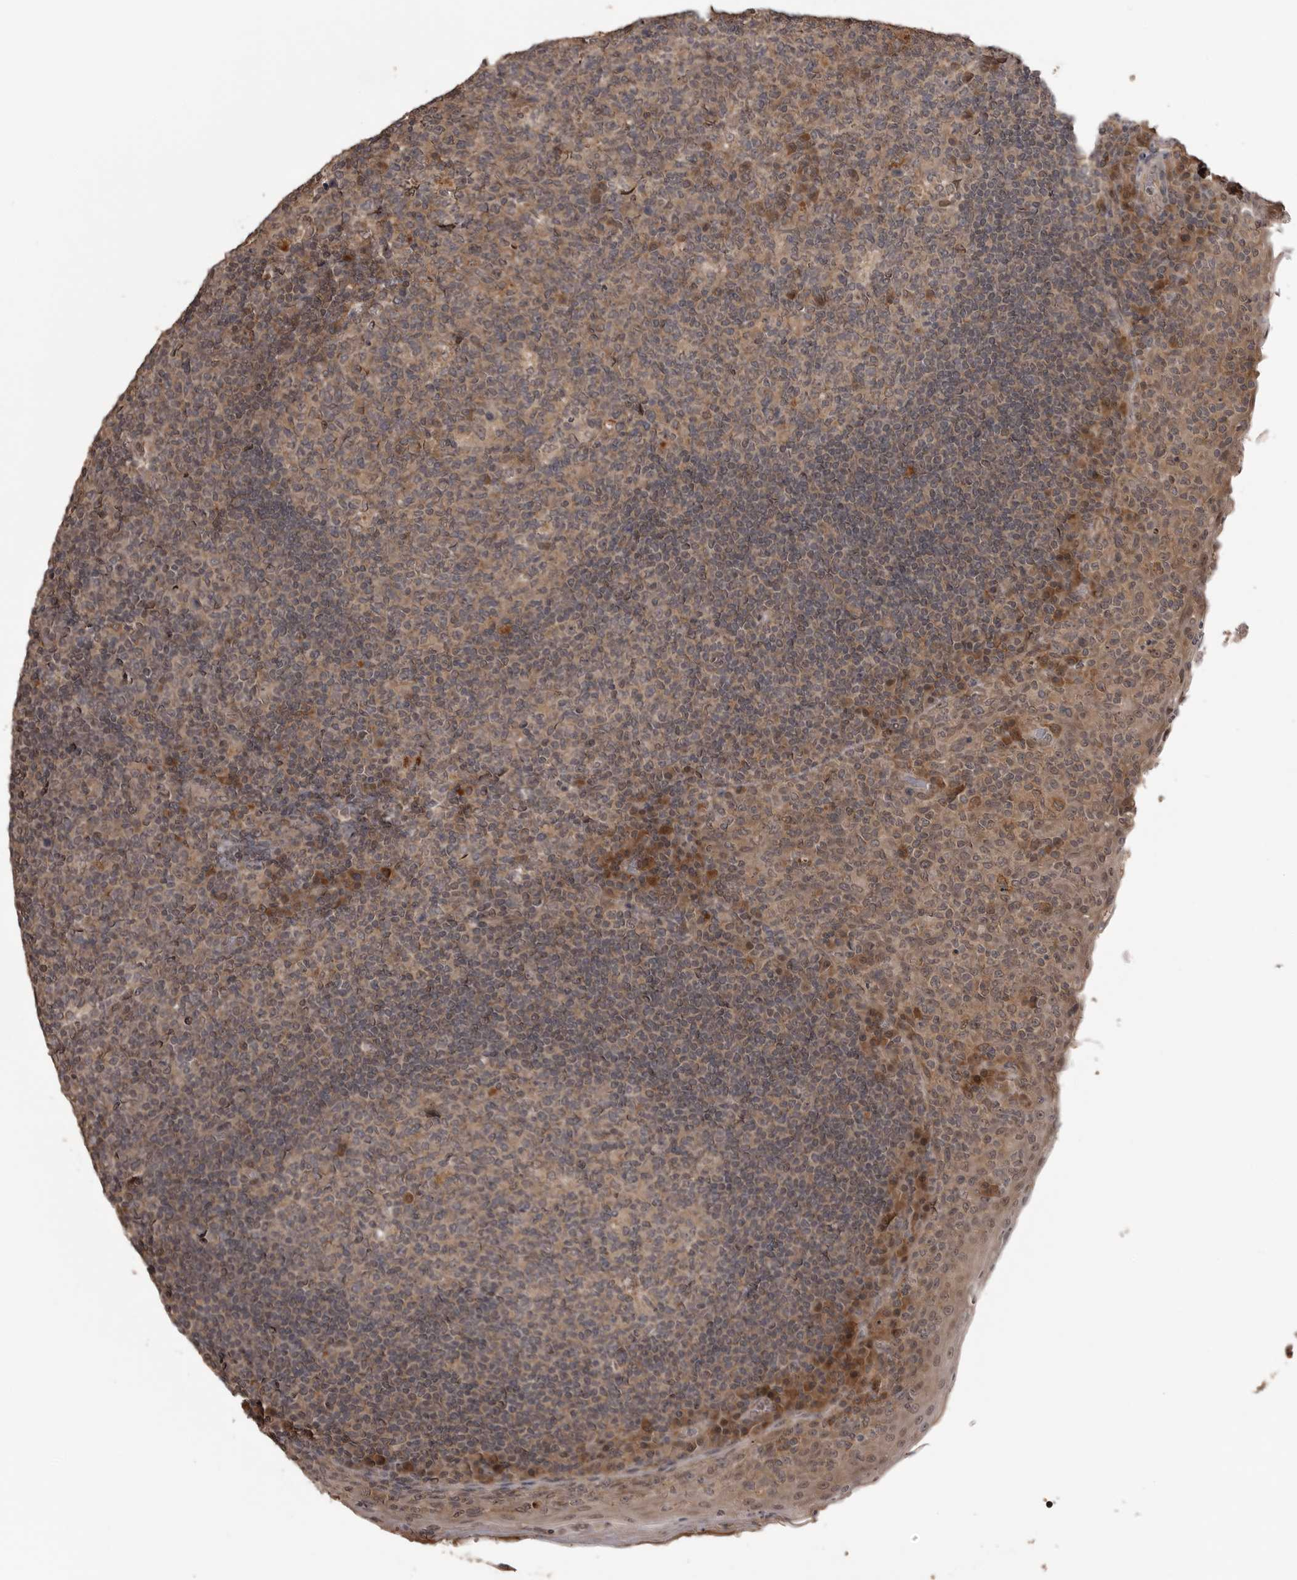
{"staining": {"intensity": "moderate", "quantity": ">75%", "location": "cytoplasmic/membranous"}, "tissue": "tonsil", "cell_type": "Germinal center cells", "image_type": "normal", "snomed": [{"axis": "morphology", "description": "Normal tissue, NOS"}, {"axis": "topography", "description": "Tonsil"}], "caption": "Moderate cytoplasmic/membranous staining for a protein is appreciated in about >75% of germinal center cells of benign tonsil using IHC.", "gene": "AKAP7", "patient": {"sex": "male", "age": 17}}